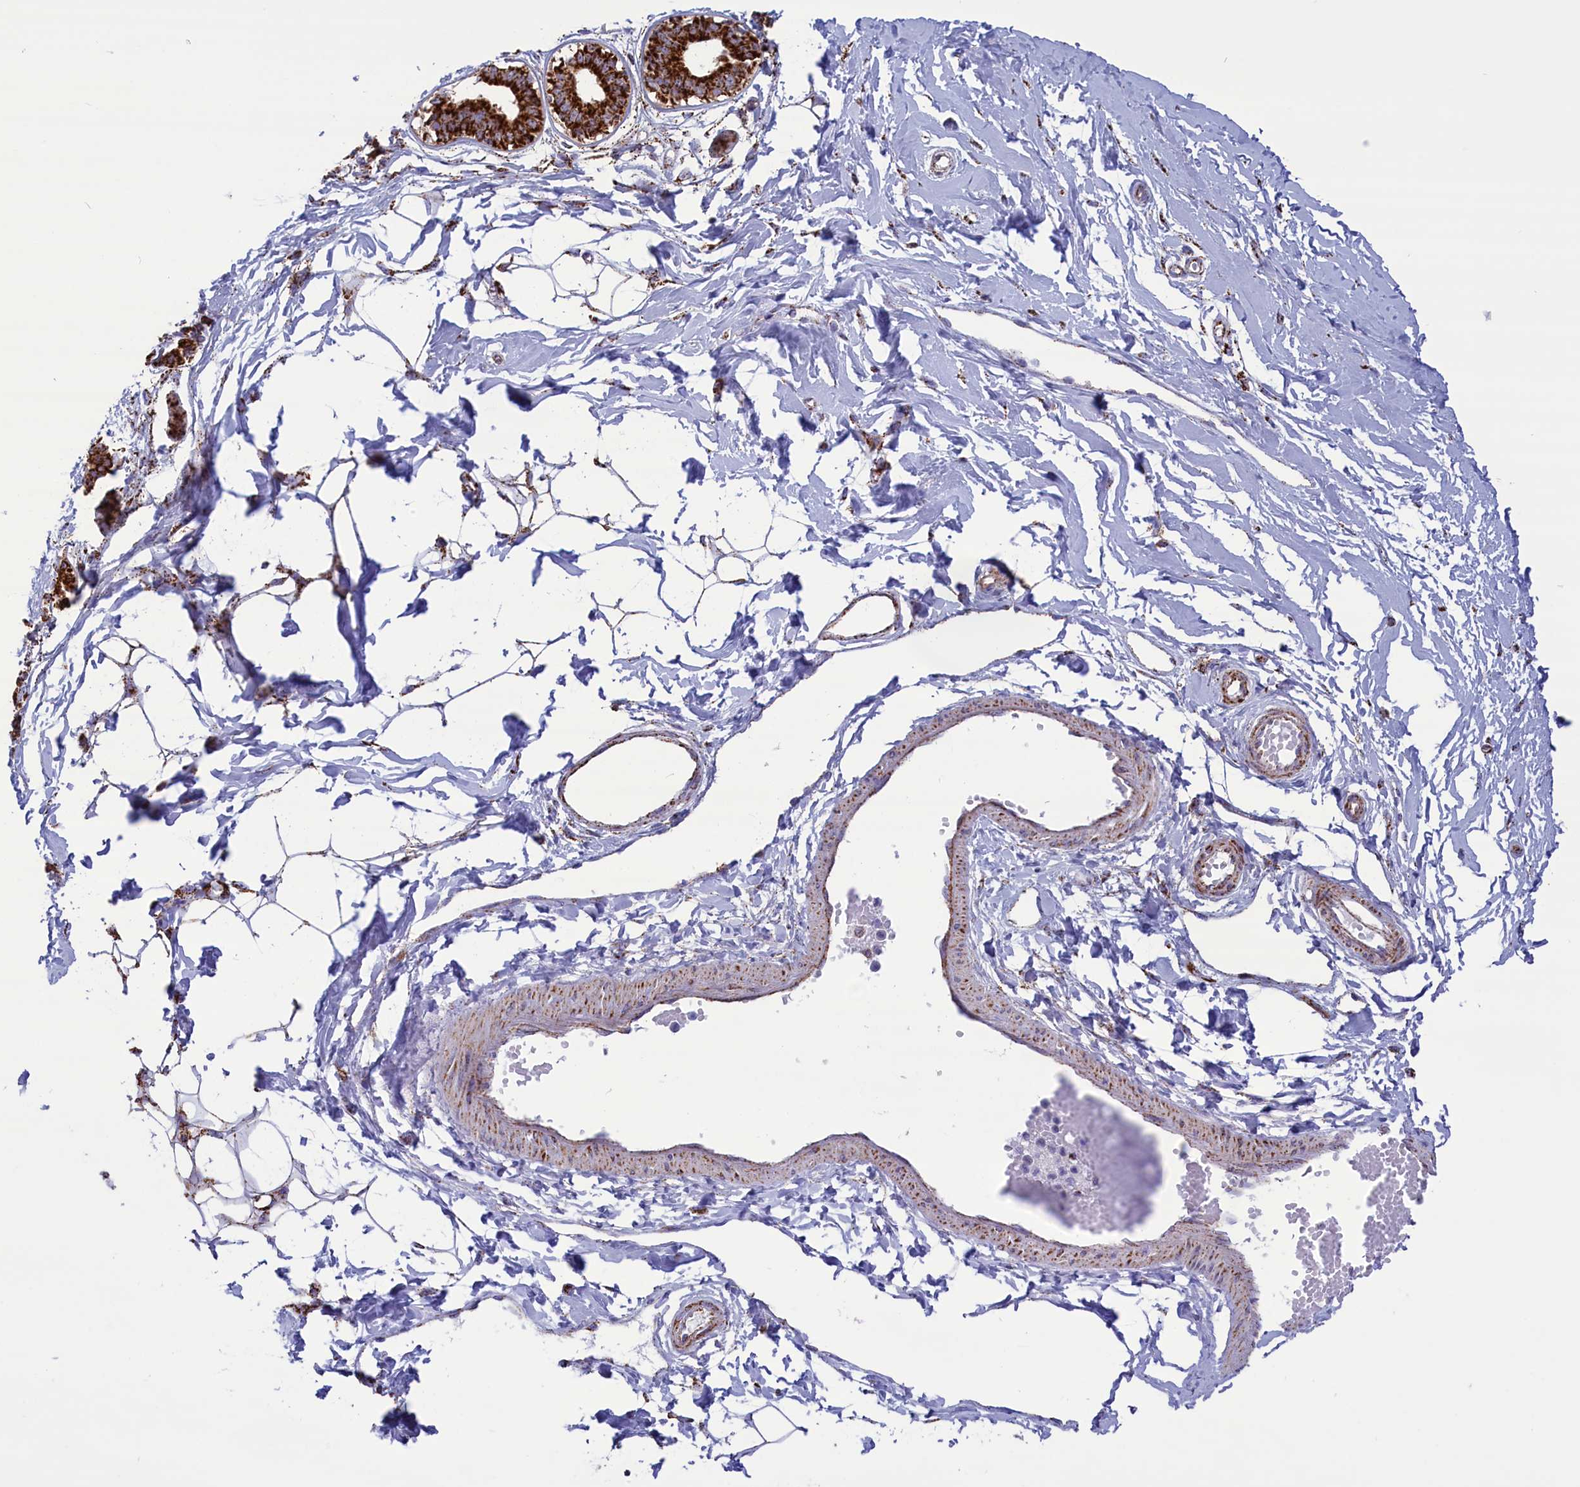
{"staining": {"intensity": "negative", "quantity": "none", "location": "none"}, "tissue": "breast", "cell_type": "Adipocytes", "image_type": "normal", "snomed": [{"axis": "morphology", "description": "Normal tissue, NOS"}, {"axis": "topography", "description": "Breast"}], "caption": "High power microscopy photomicrograph of an IHC histopathology image of normal breast, revealing no significant positivity in adipocytes.", "gene": "ISOC2", "patient": {"sex": "female", "age": 45}}